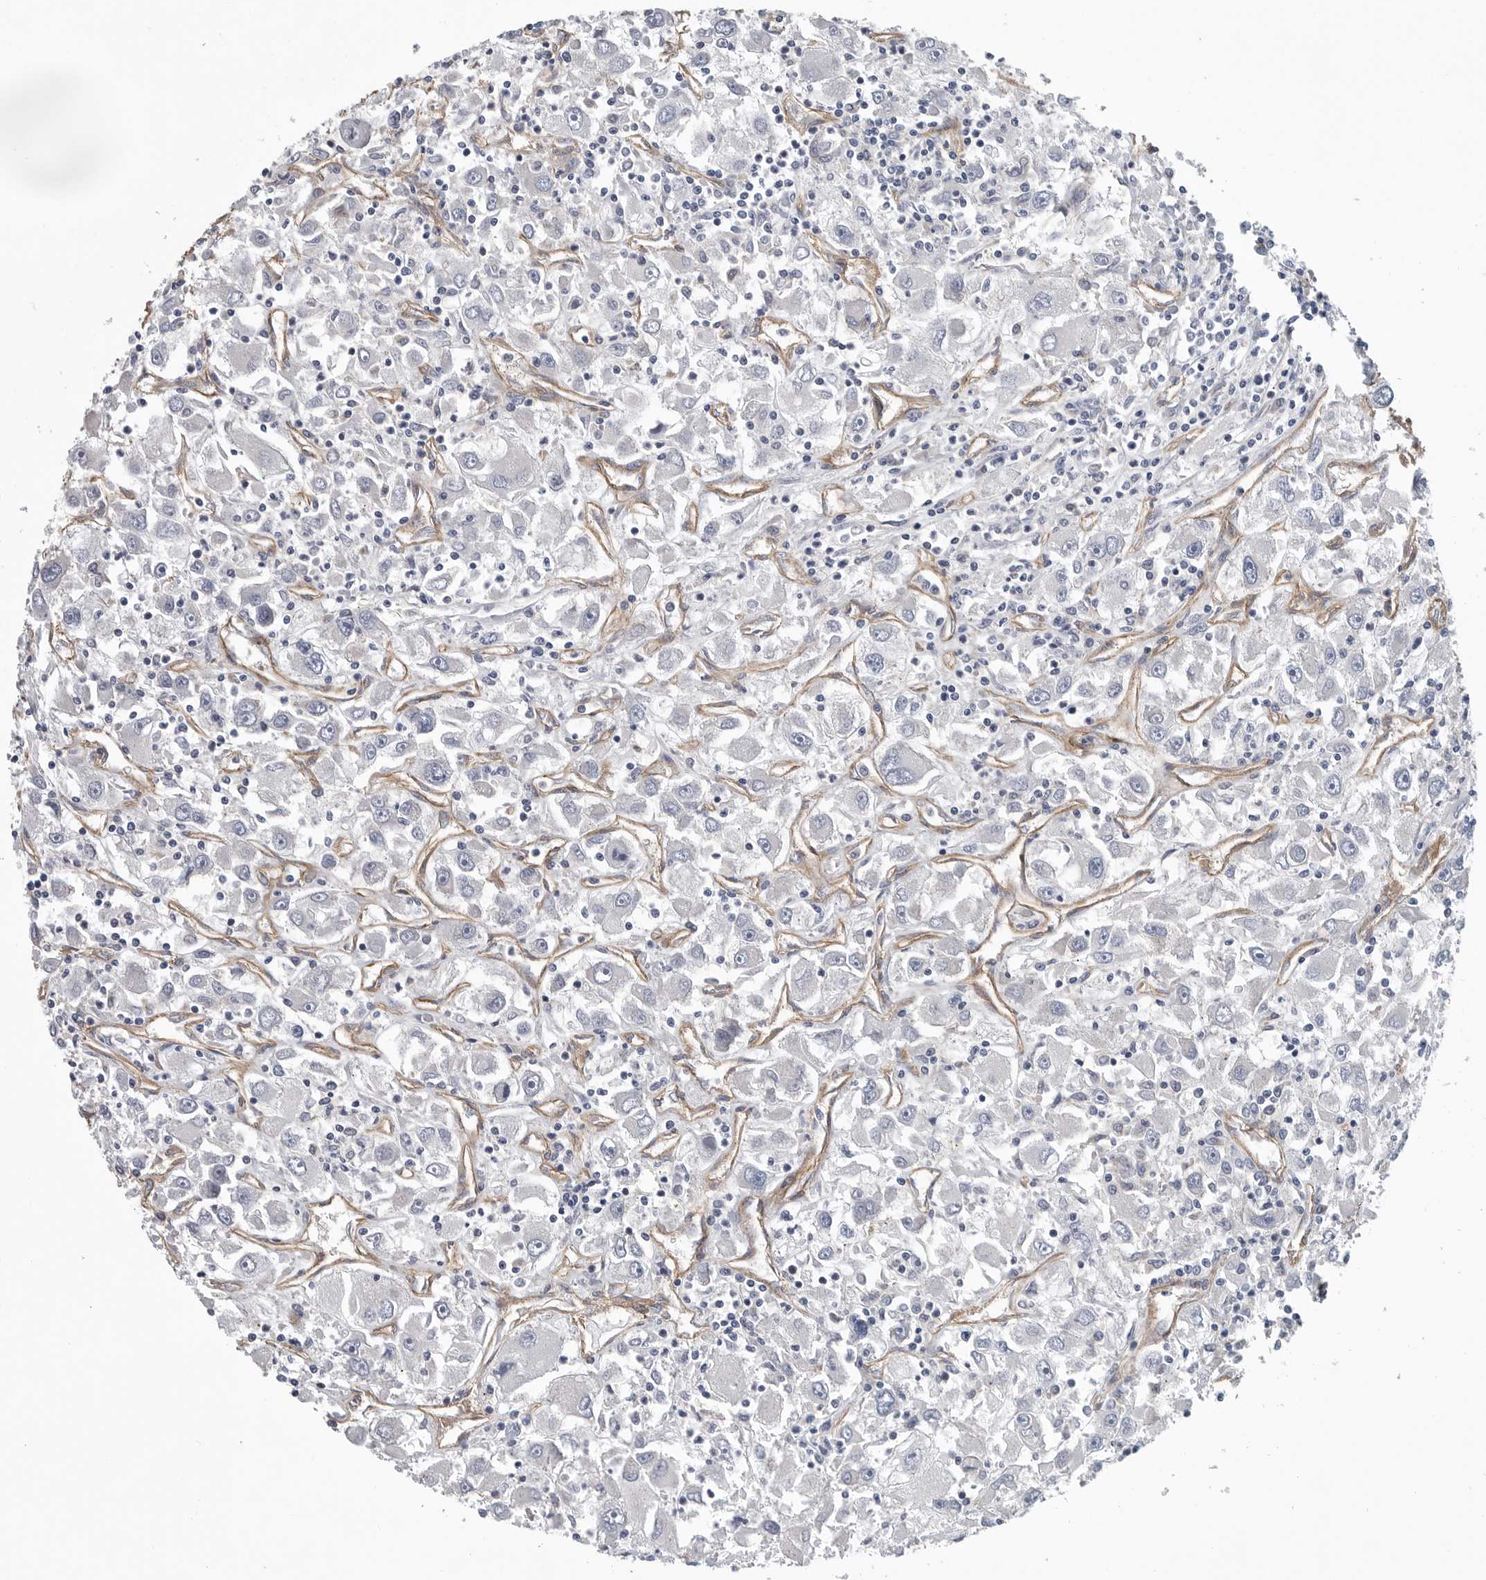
{"staining": {"intensity": "negative", "quantity": "none", "location": "none"}, "tissue": "renal cancer", "cell_type": "Tumor cells", "image_type": "cancer", "snomed": [{"axis": "morphology", "description": "Adenocarcinoma, NOS"}, {"axis": "topography", "description": "Kidney"}], "caption": "The micrograph demonstrates no significant positivity in tumor cells of renal cancer (adenocarcinoma).", "gene": "OXR1", "patient": {"sex": "female", "age": 52}}